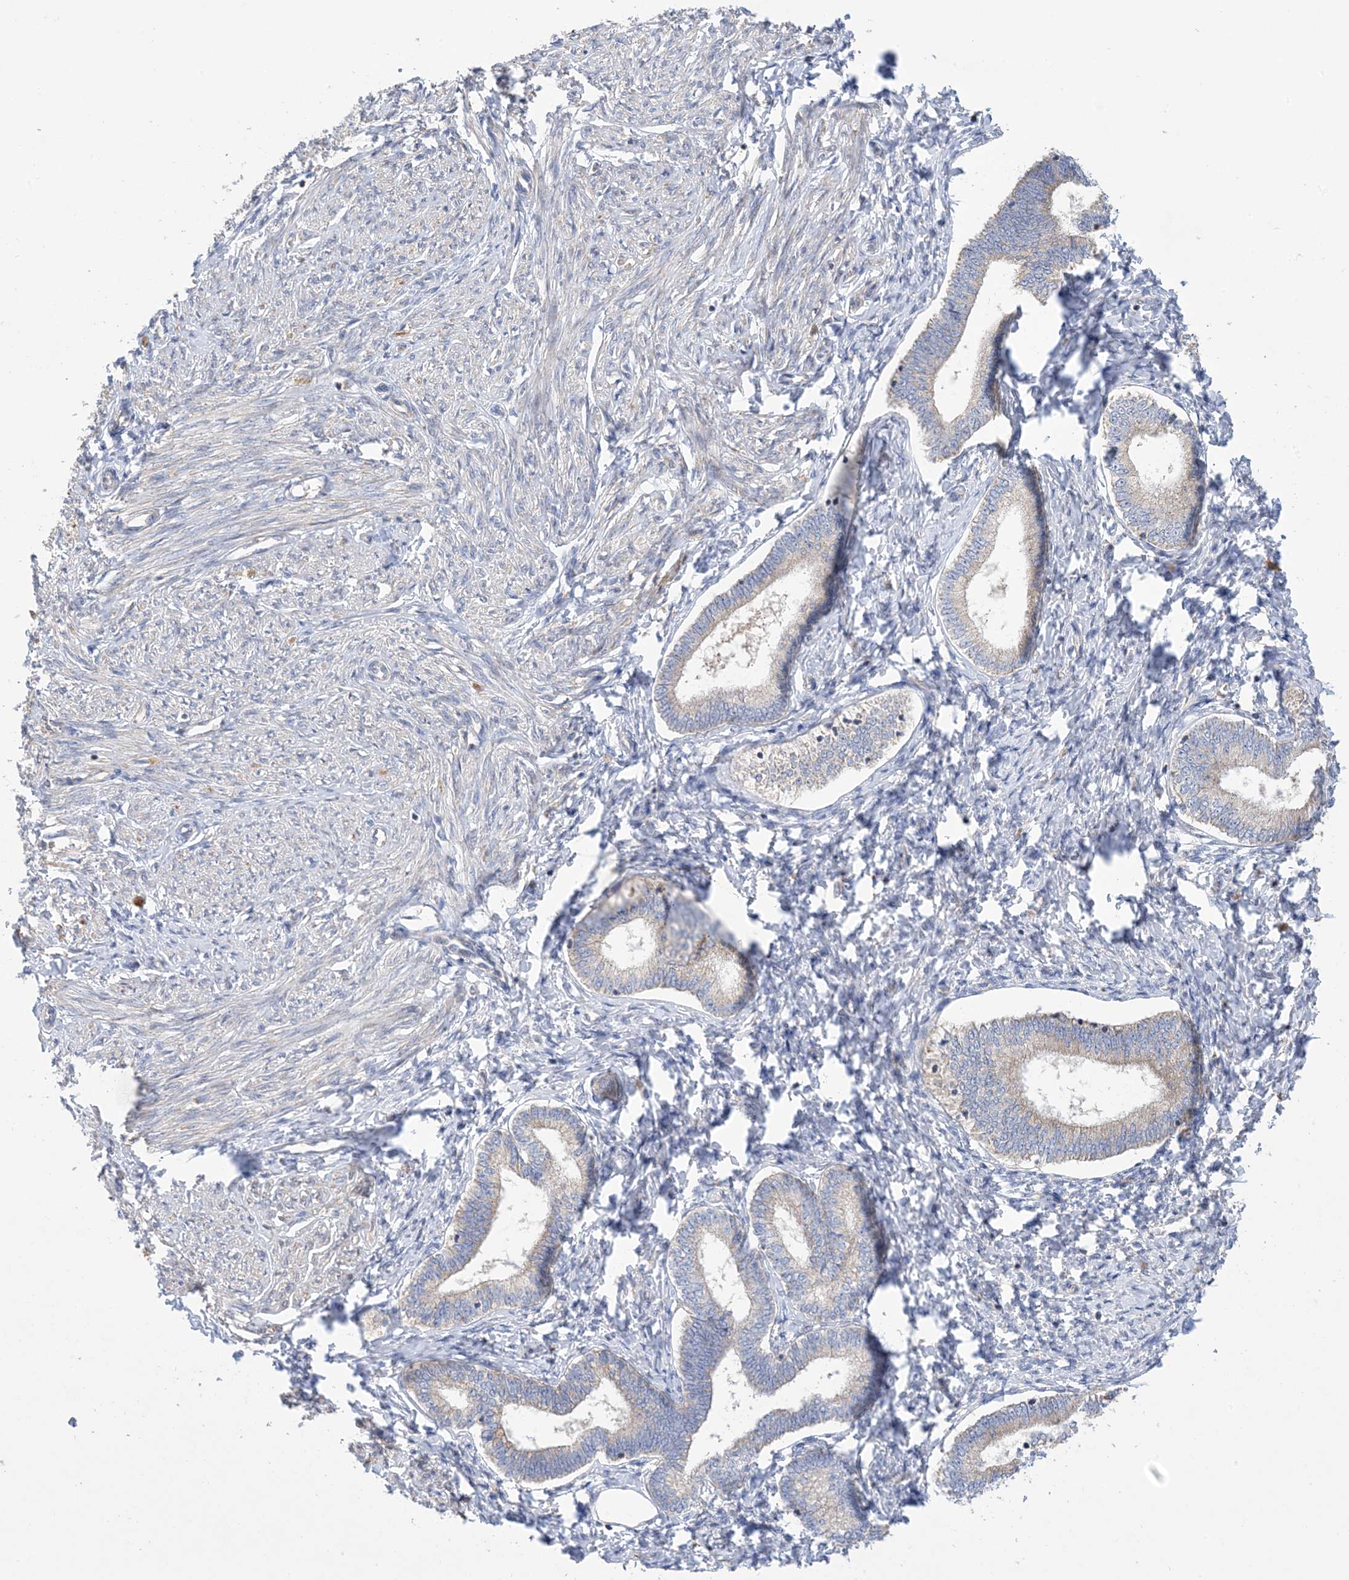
{"staining": {"intensity": "negative", "quantity": "none", "location": "none"}, "tissue": "endometrium", "cell_type": "Cells in endometrial stroma", "image_type": "normal", "snomed": [{"axis": "morphology", "description": "Normal tissue, NOS"}, {"axis": "topography", "description": "Endometrium"}], "caption": "The image displays no significant staining in cells in endometrial stroma of endometrium.", "gene": "CLEC16A", "patient": {"sex": "female", "age": 72}}